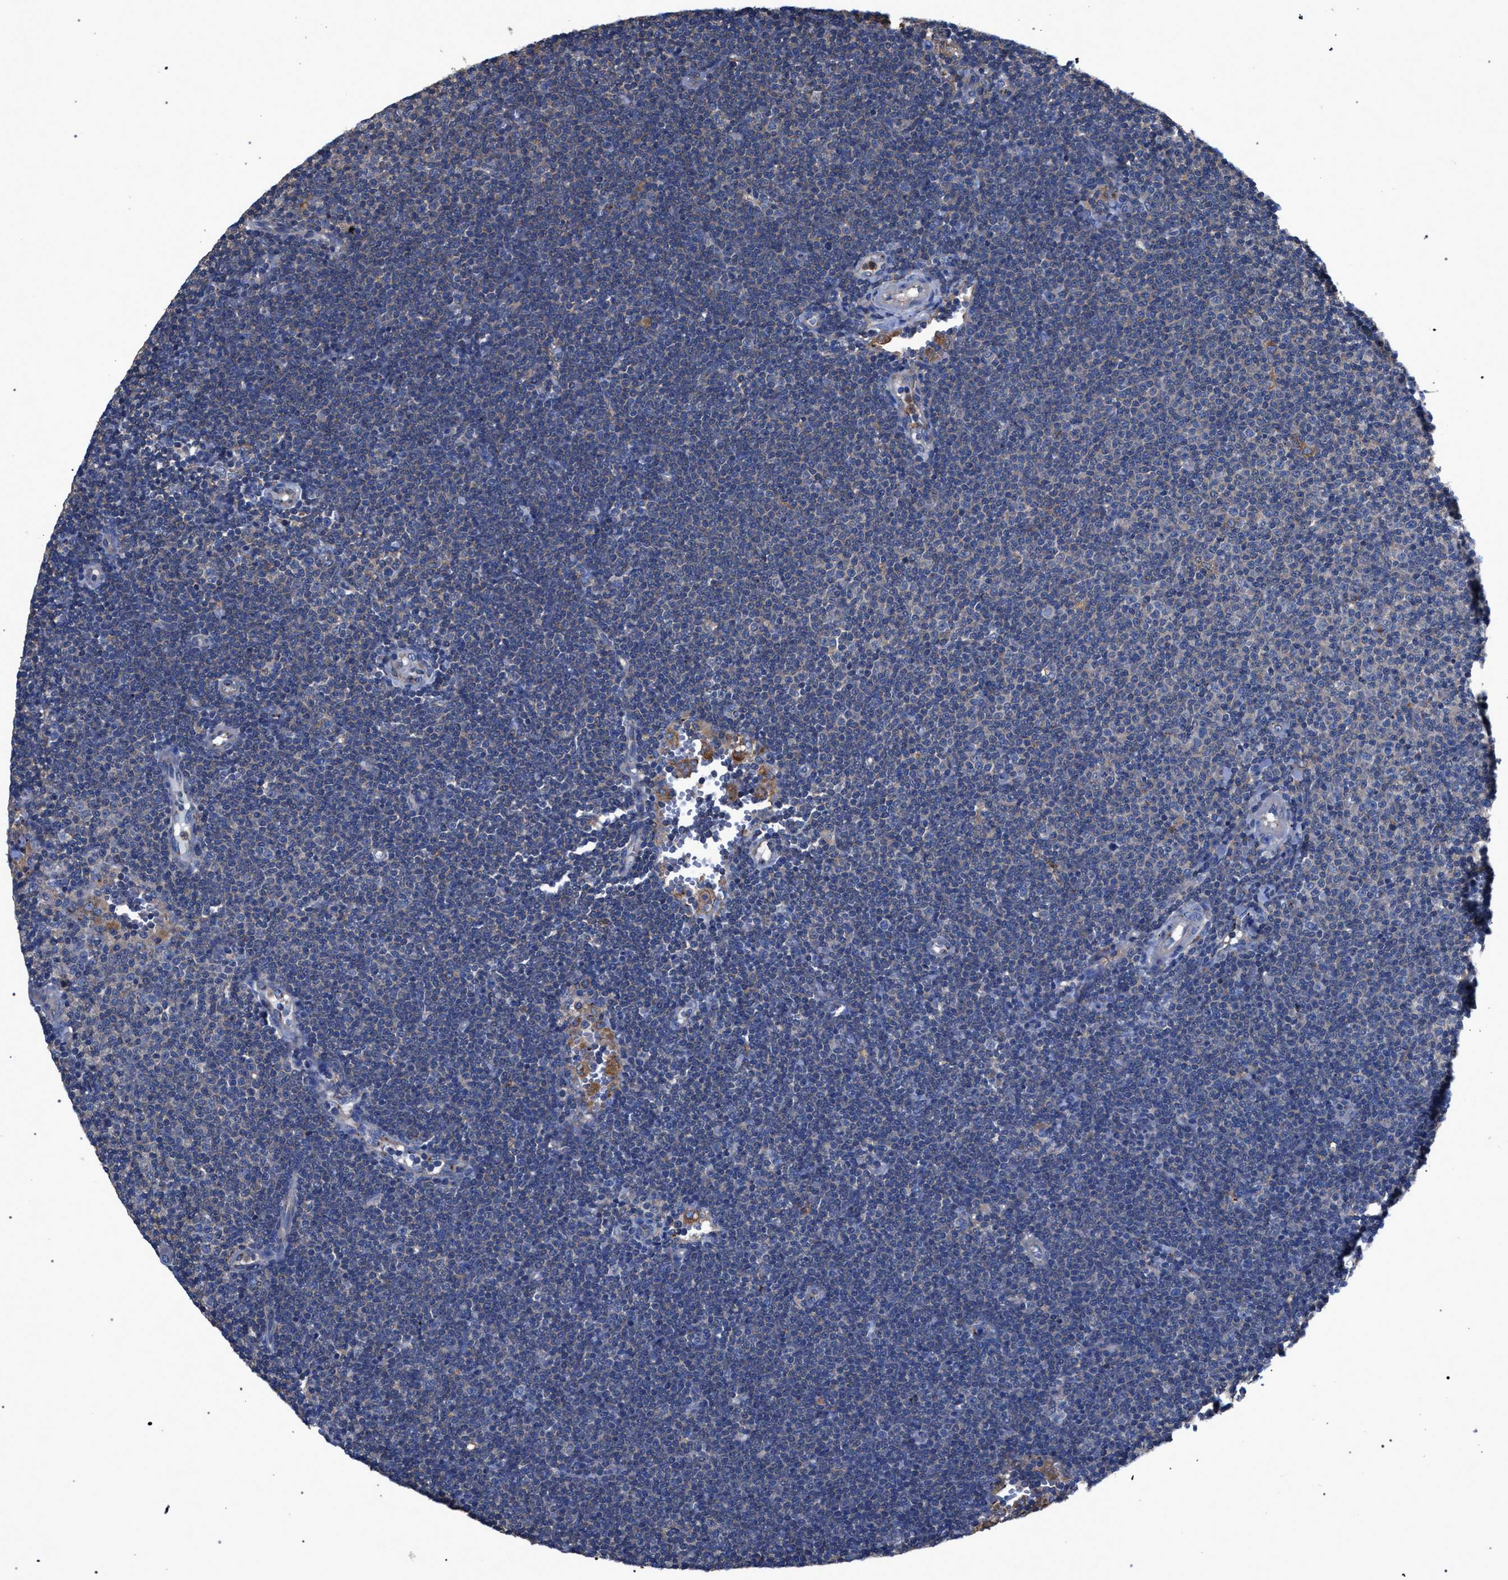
{"staining": {"intensity": "weak", "quantity": "<25%", "location": "cytoplasmic/membranous"}, "tissue": "lymphoma", "cell_type": "Tumor cells", "image_type": "cancer", "snomed": [{"axis": "morphology", "description": "Malignant lymphoma, non-Hodgkin's type, Low grade"}, {"axis": "topography", "description": "Lymph node"}], "caption": "Malignant lymphoma, non-Hodgkin's type (low-grade) stained for a protein using immunohistochemistry exhibits no staining tumor cells.", "gene": "ATP6V0A1", "patient": {"sex": "female", "age": 53}}